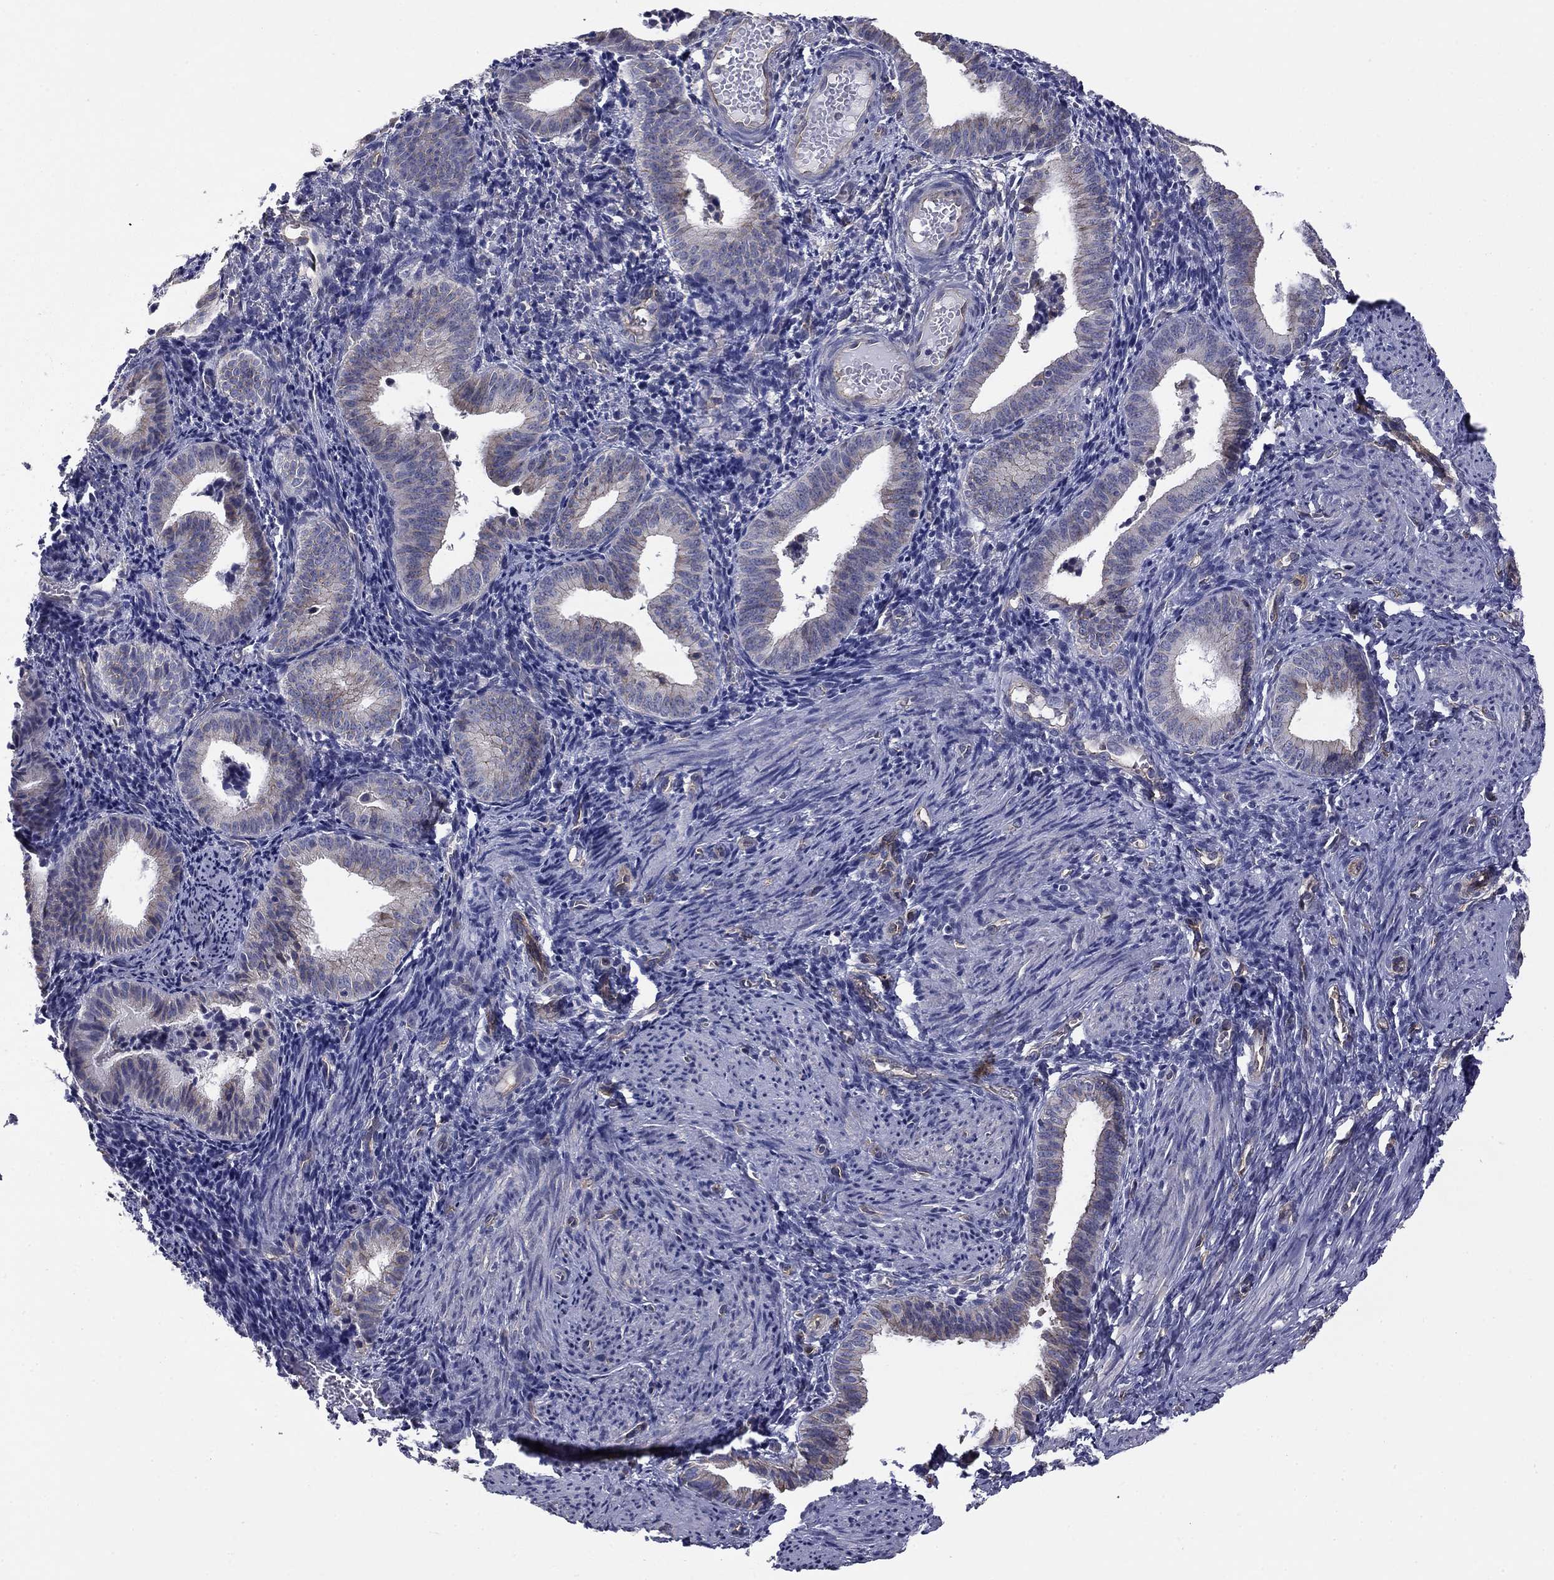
{"staining": {"intensity": "negative", "quantity": "none", "location": "none"}, "tissue": "endometrium", "cell_type": "Cells in endometrial stroma", "image_type": "normal", "snomed": [{"axis": "morphology", "description": "Normal tissue, NOS"}, {"axis": "topography", "description": "Endometrium"}], "caption": "Histopathology image shows no significant protein expression in cells in endometrial stroma of benign endometrium. The staining was performed using DAB to visualize the protein expression in brown, while the nuclei were stained in blue with hematoxylin (Magnification: 20x).", "gene": "TCHH", "patient": {"sex": "female", "age": 42}}